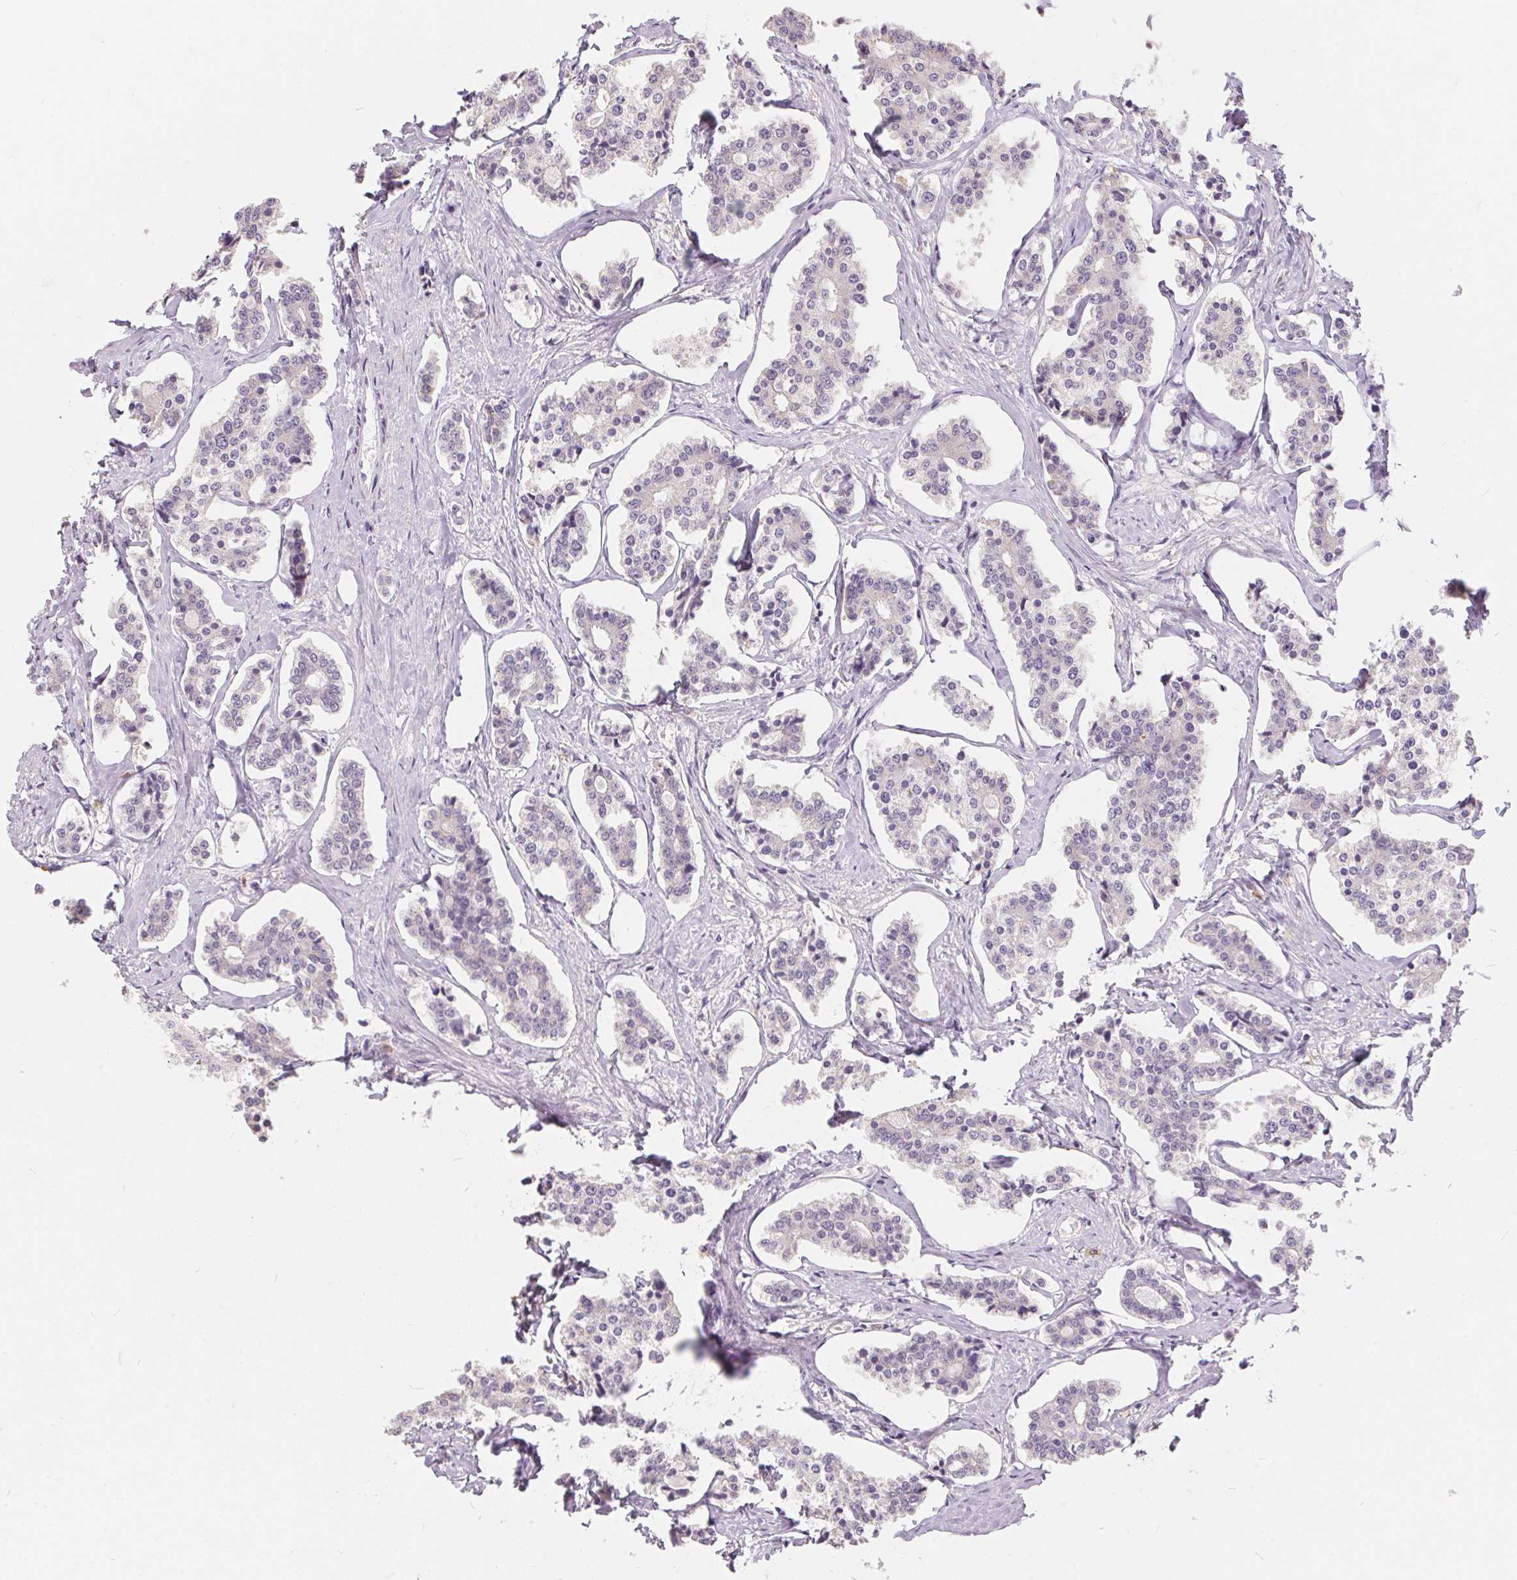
{"staining": {"intensity": "negative", "quantity": "none", "location": "none"}, "tissue": "carcinoid", "cell_type": "Tumor cells", "image_type": "cancer", "snomed": [{"axis": "morphology", "description": "Carcinoid, malignant, NOS"}, {"axis": "topography", "description": "Small intestine"}], "caption": "Protein analysis of carcinoid (malignant) reveals no significant positivity in tumor cells.", "gene": "SERPINB1", "patient": {"sex": "female", "age": 65}}